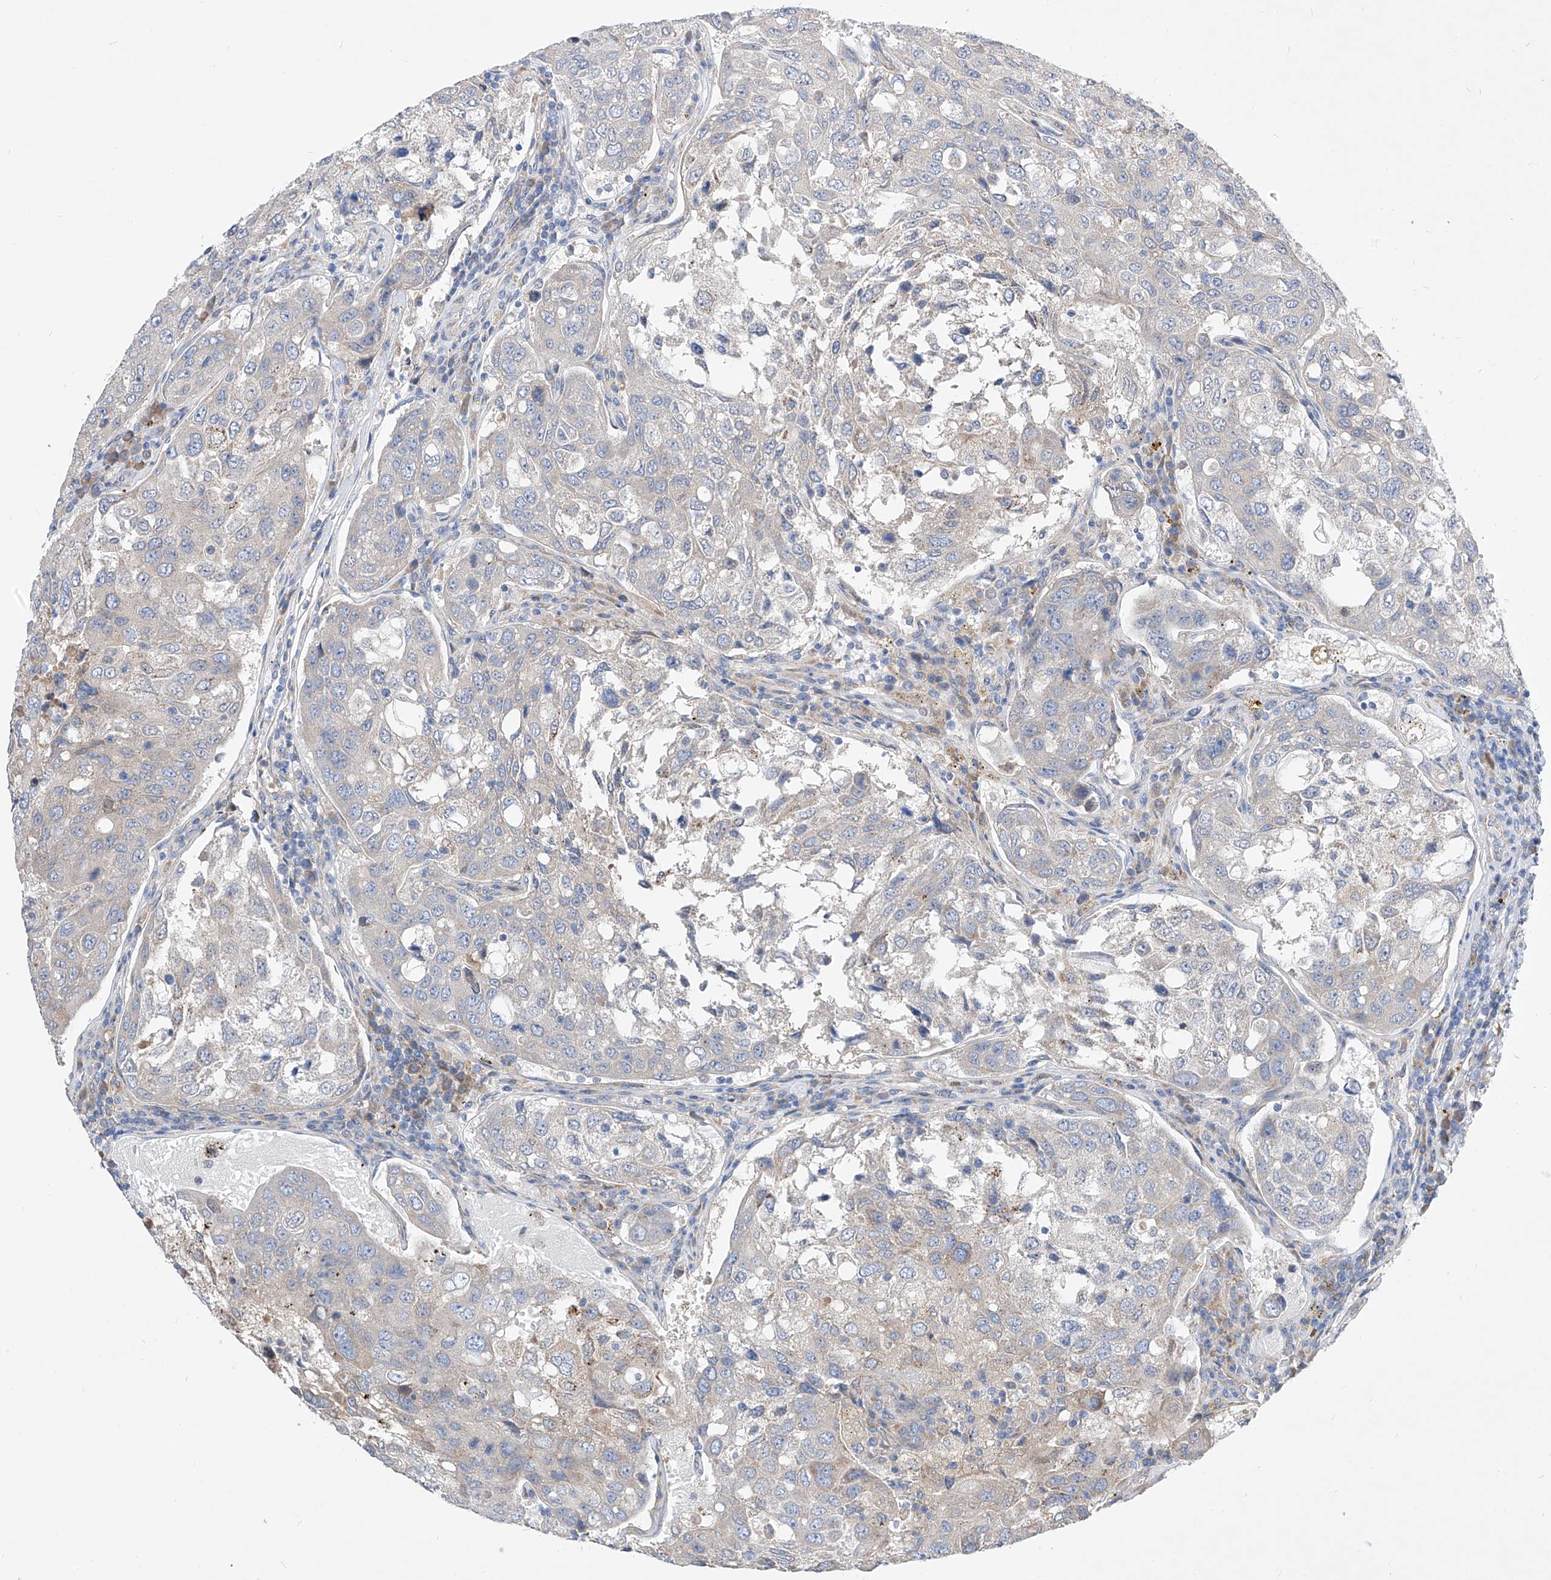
{"staining": {"intensity": "negative", "quantity": "none", "location": "none"}, "tissue": "urothelial cancer", "cell_type": "Tumor cells", "image_type": "cancer", "snomed": [{"axis": "morphology", "description": "Urothelial carcinoma, High grade"}, {"axis": "topography", "description": "Lymph node"}, {"axis": "topography", "description": "Urinary bladder"}], "caption": "IHC photomicrograph of high-grade urothelial carcinoma stained for a protein (brown), which shows no positivity in tumor cells.", "gene": "UFL1", "patient": {"sex": "male", "age": 51}}